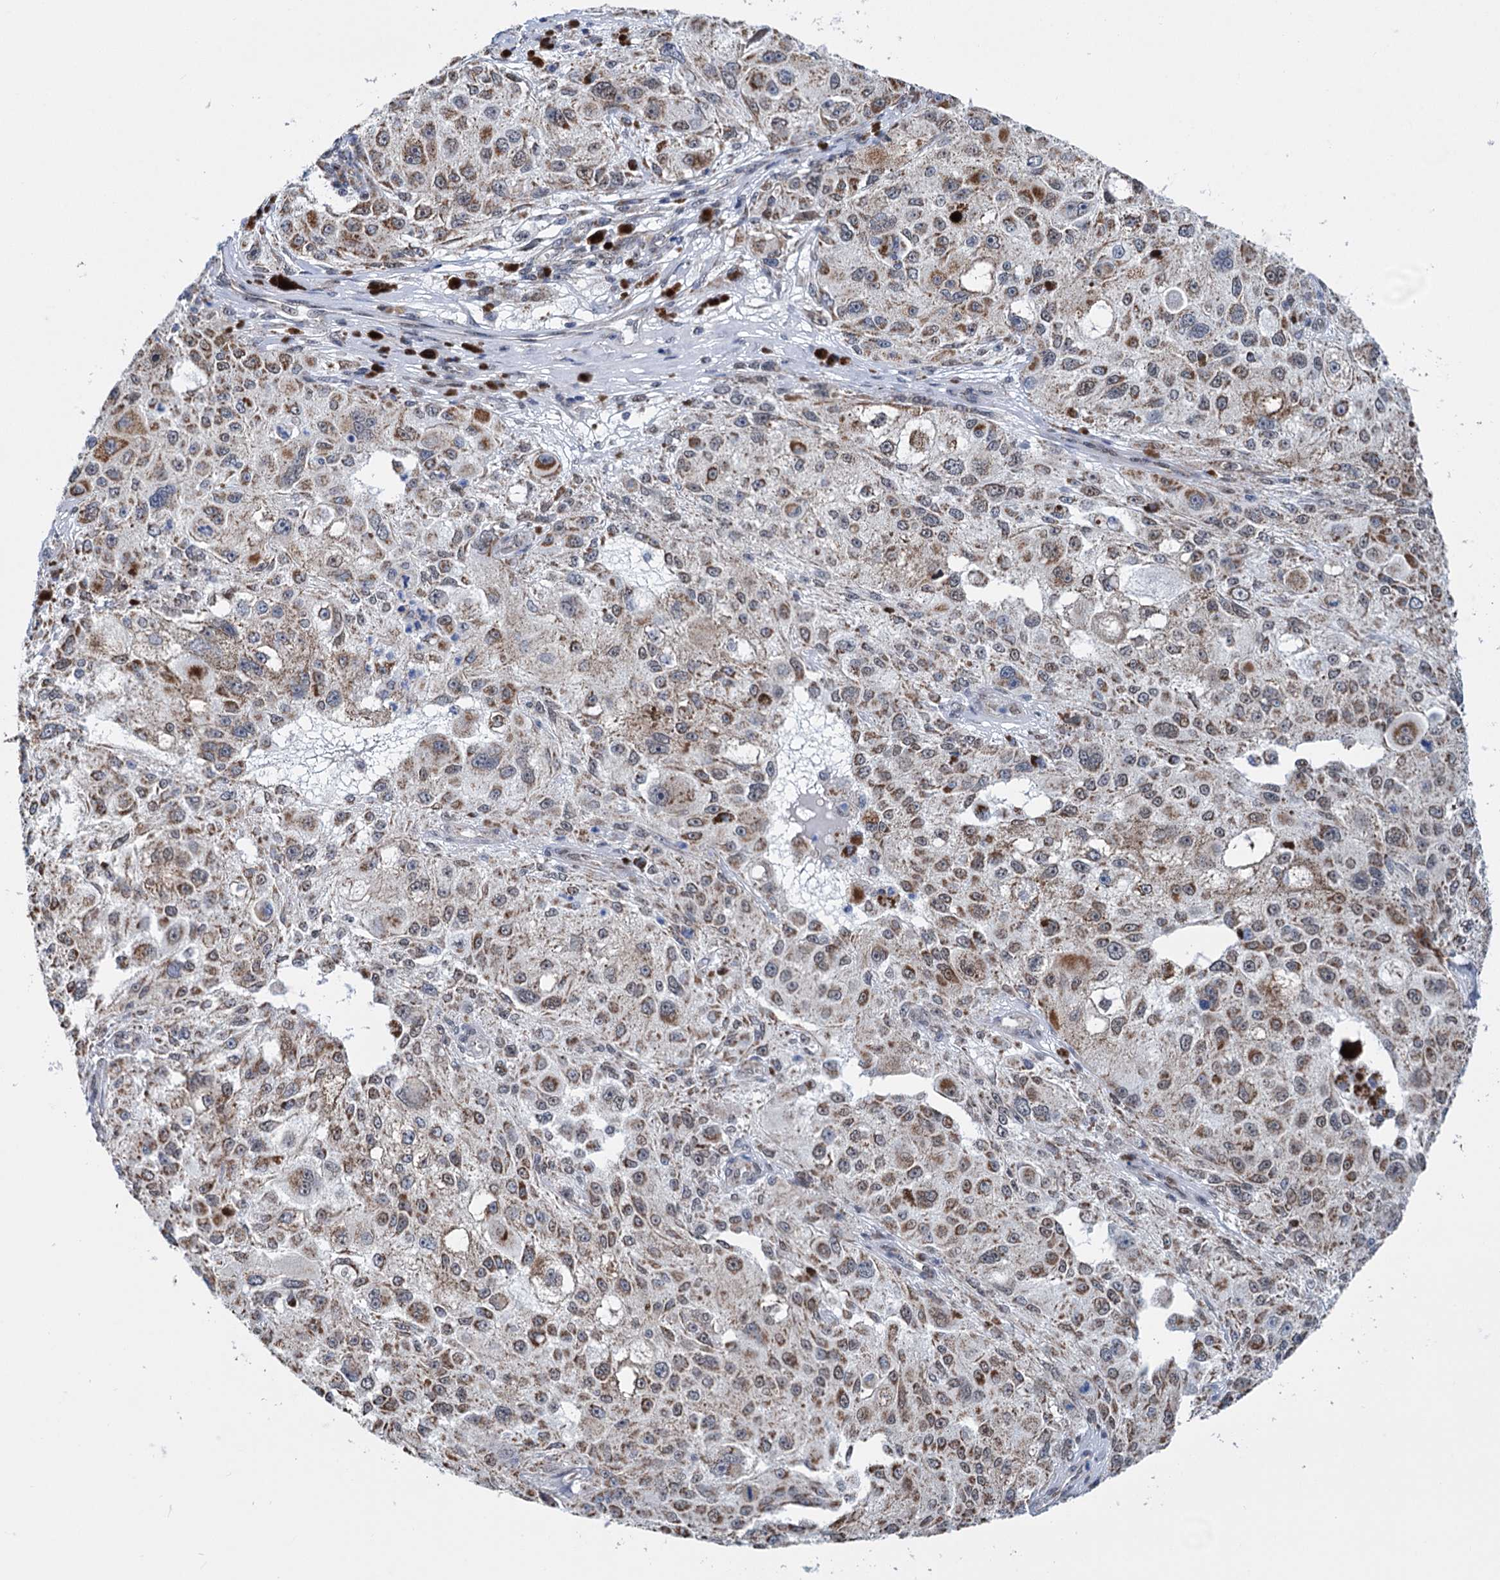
{"staining": {"intensity": "moderate", "quantity": ">75%", "location": "cytoplasmic/membranous"}, "tissue": "melanoma", "cell_type": "Tumor cells", "image_type": "cancer", "snomed": [{"axis": "morphology", "description": "Necrosis, NOS"}, {"axis": "morphology", "description": "Malignant melanoma, NOS"}, {"axis": "topography", "description": "Skin"}], "caption": "Malignant melanoma tissue exhibits moderate cytoplasmic/membranous positivity in approximately >75% of tumor cells", "gene": "MORN3", "patient": {"sex": "female", "age": 87}}